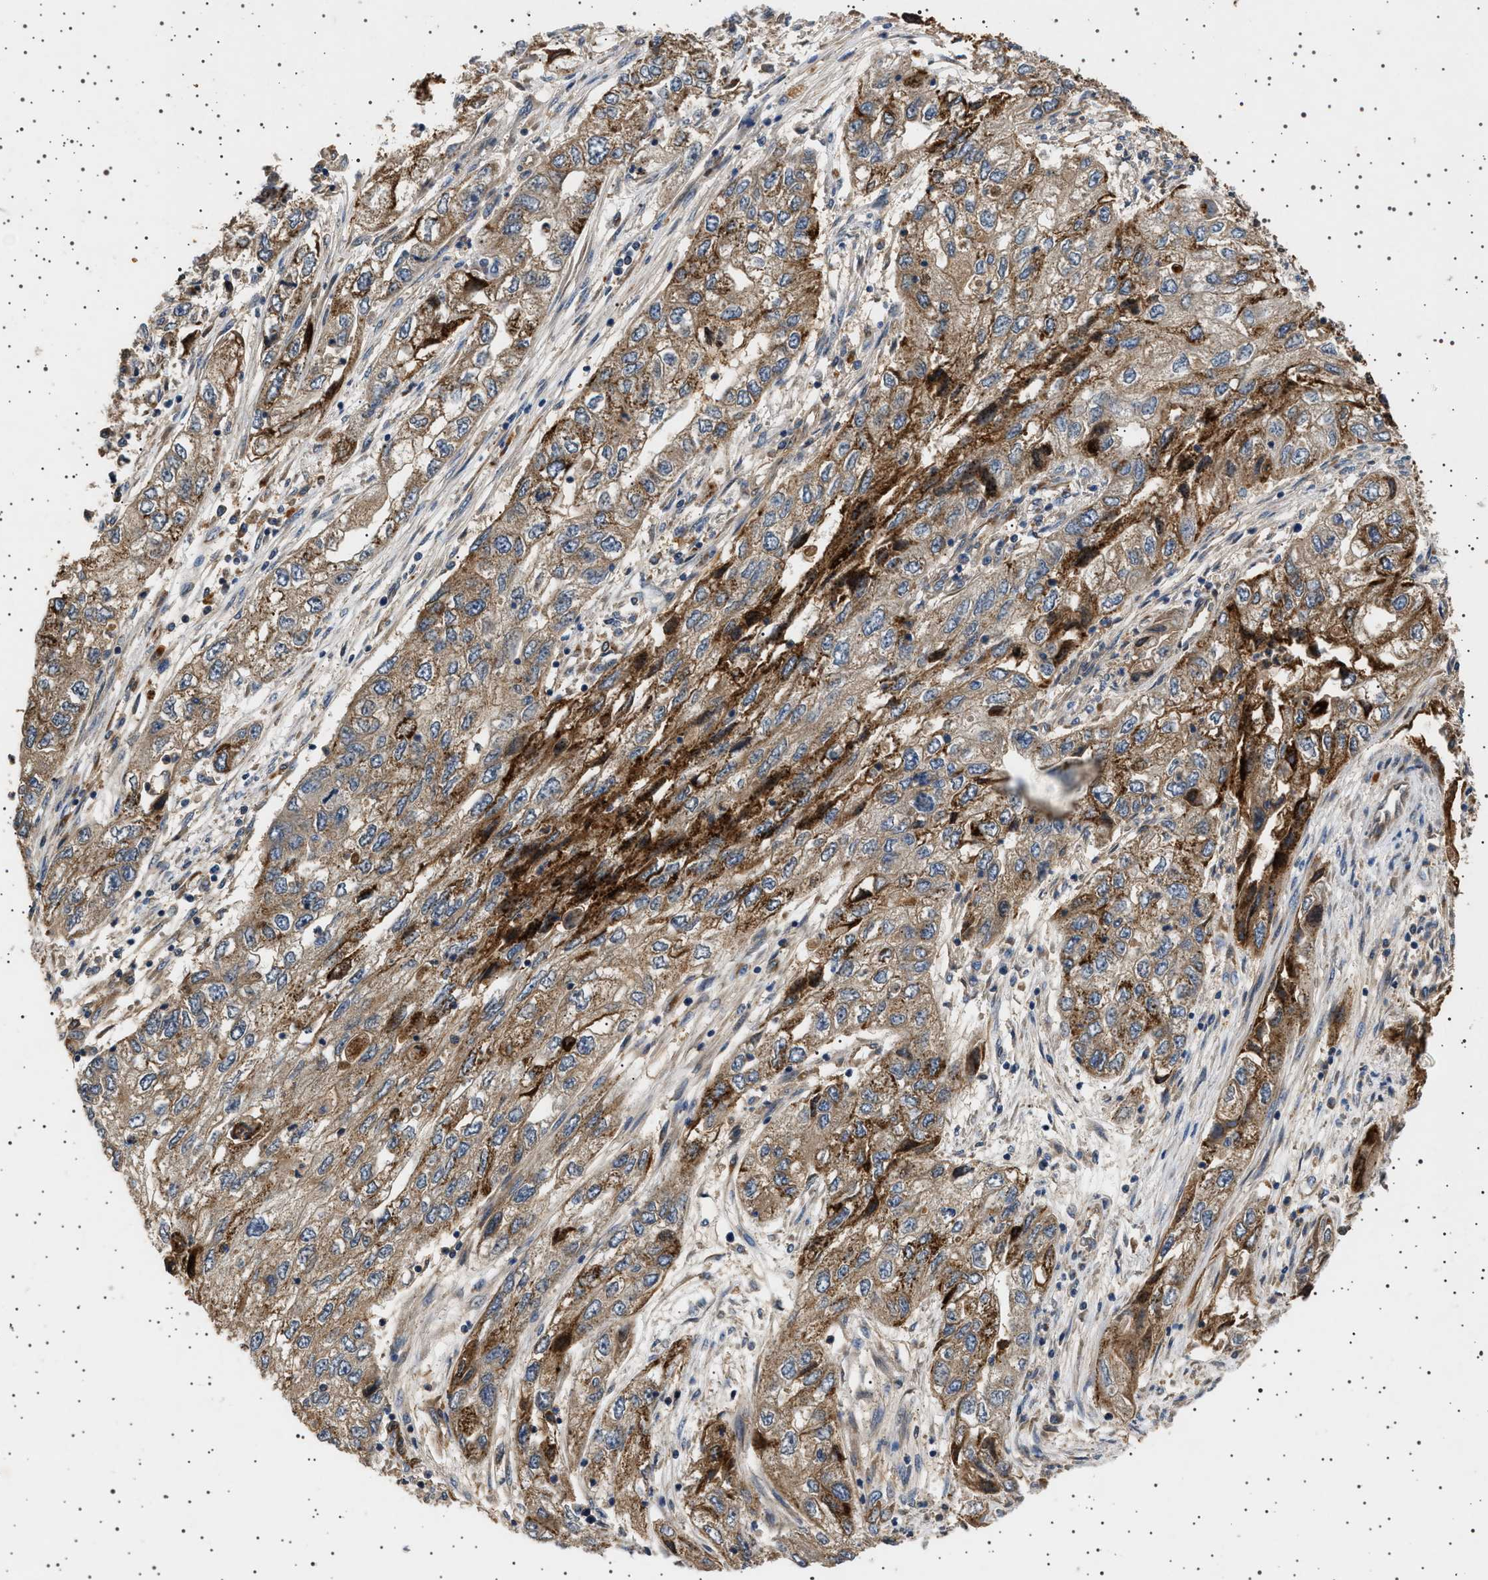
{"staining": {"intensity": "weak", "quantity": ">75%", "location": "cytoplasmic/membranous"}, "tissue": "endometrial cancer", "cell_type": "Tumor cells", "image_type": "cancer", "snomed": [{"axis": "morphology", "description": "Adenocarcinoma, NOS"}, {"axis": "topography", "description": "Endometrium"}], "caption": "IHC image of endometrial cancer (adenocarcinoma) stained for a protein (brown), which demonstrates low levels of weak cytoplasmic/membranous positivity in about >75% of tumor cells.", "gene": "GUCY1B1", "patient": {"sex": "female", "age": 49}}